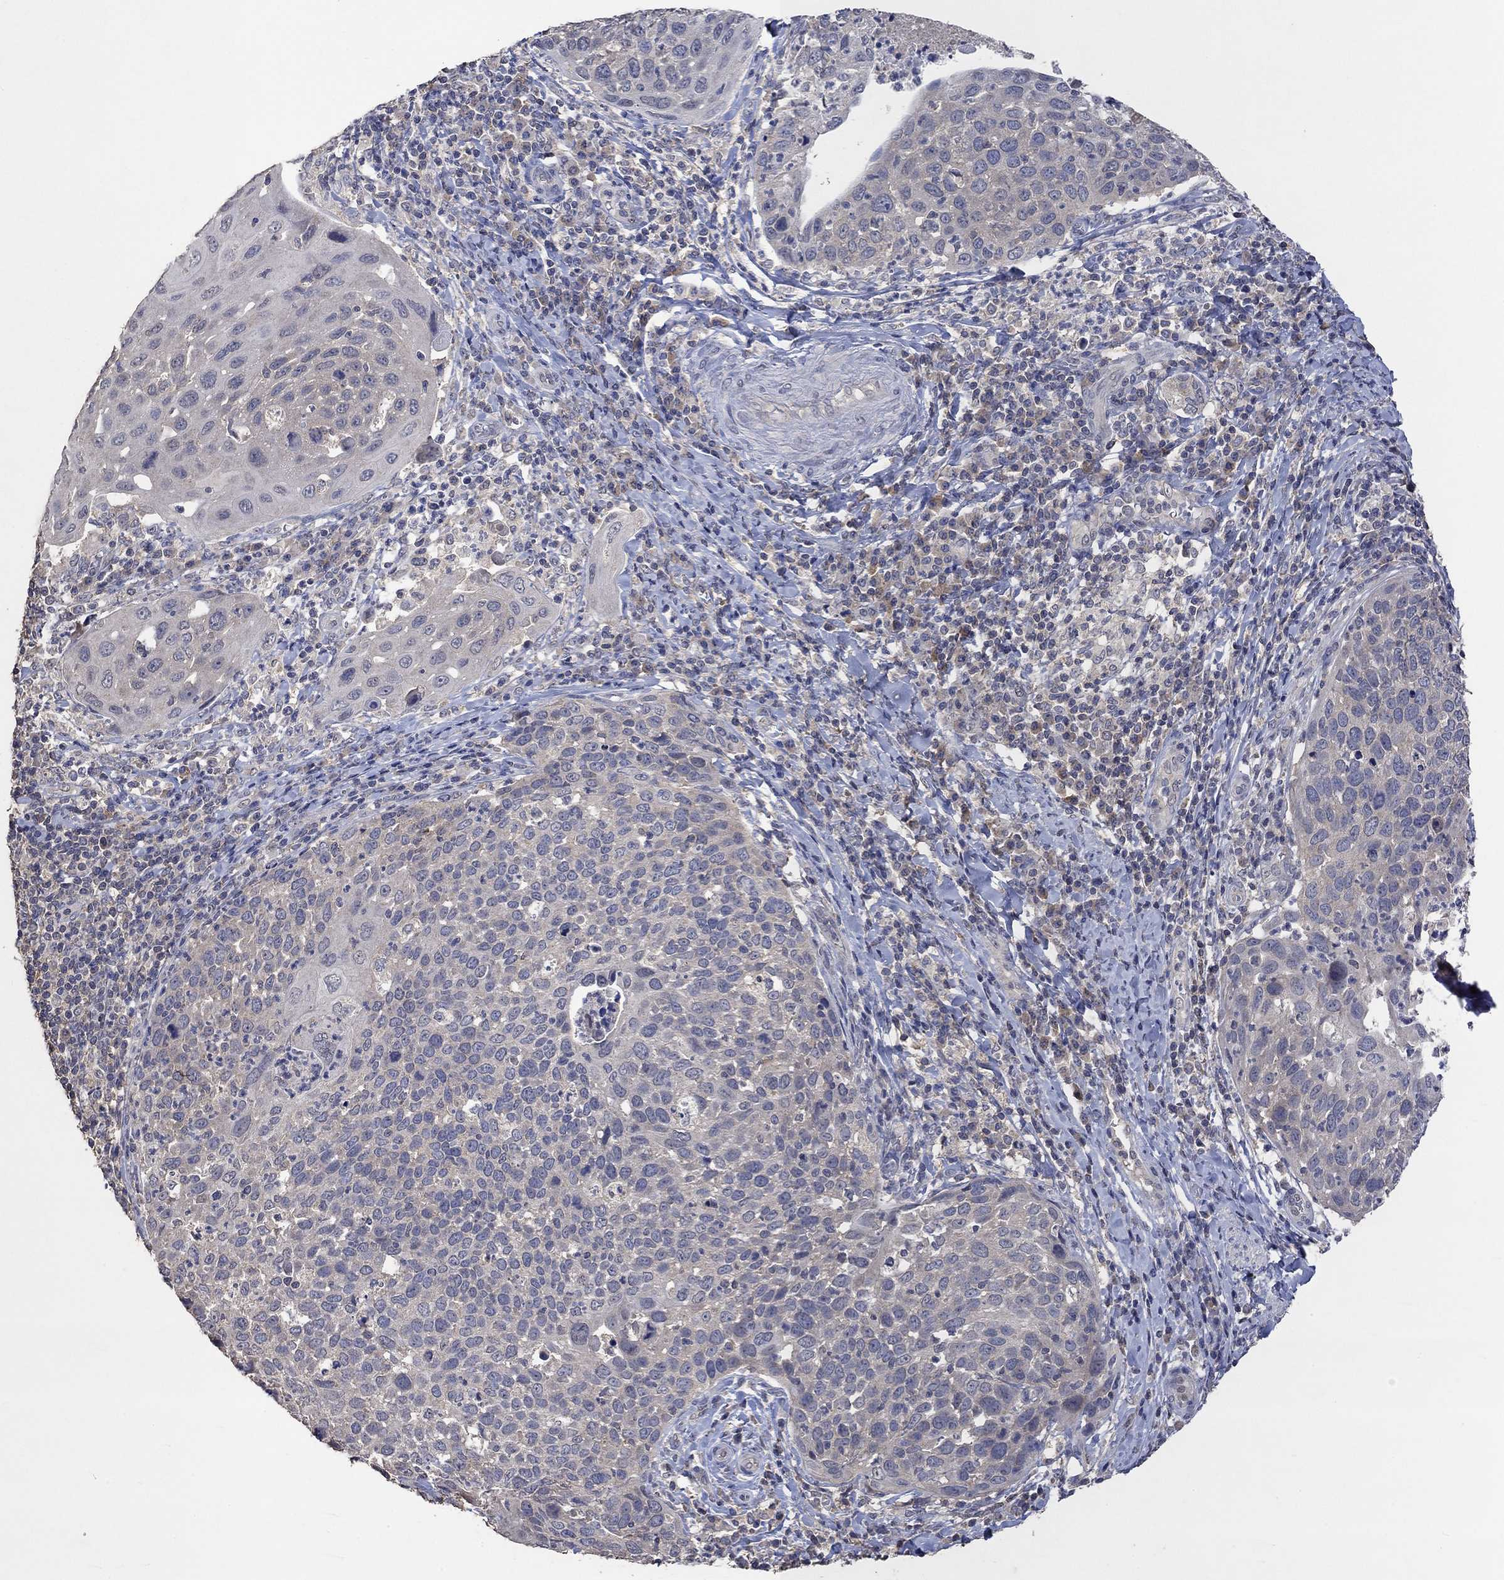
{"staining": {"intensity": "negative", "quantity": "none", "location": "none"}, "tissue": "cervical cancer", "cell_type": "Tumor cells", "image_type": "cancer", "snomed": [{"axis": "morphology", "description": "Squamous cell carcinoma, NOS"}, {"axis": "topography", "description": "Cervix"}], "caption": "Tumor cells are negative for protein expression in human cervical squamous cell carcinoma. (DAB IHC visualized using brightfield microscopy, high magnification).", "gene": "PTPN20", "patient": {"sex": "female", "age": 54}}